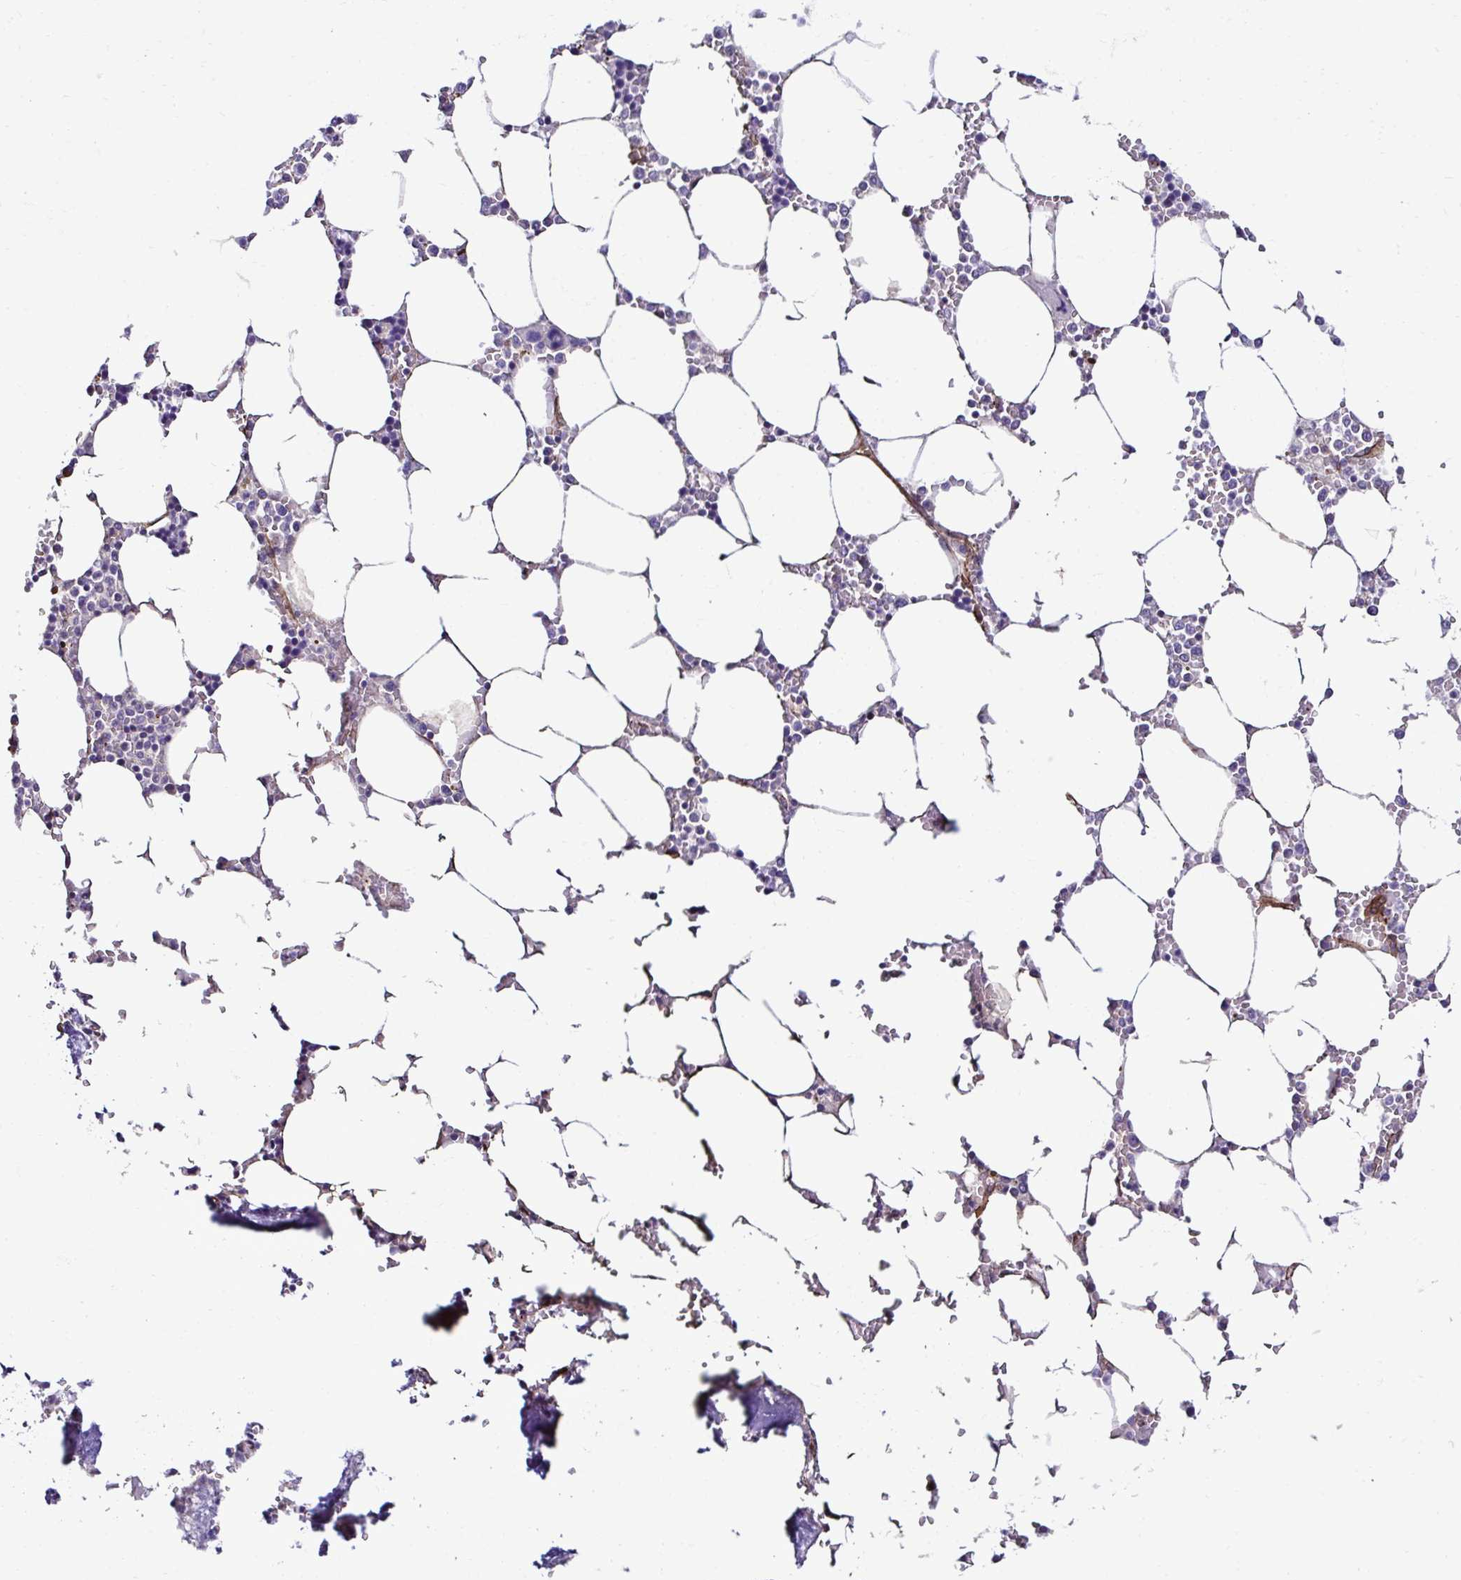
{"staining": {"intensity": "negative", "quantity": "none", "location": "none"}, "tissue": "bone marrow", "cell_type": "Hematopoietic cells", "image_type": "normal", "snomed": [{"axis": "morphology", "description": "Normal tissue, NOS"}, {"axis": "topography", "description": "Bone marrow"}], "caption": "High magnification brightfield microscopy of normal bone marrow stained with DAB (brown) and counterstained with hematoxylin (blue): hematopoietic cells show no significant expression.", "gene": "TRIM52", "patient": {"sex": "male", "age": 64}}